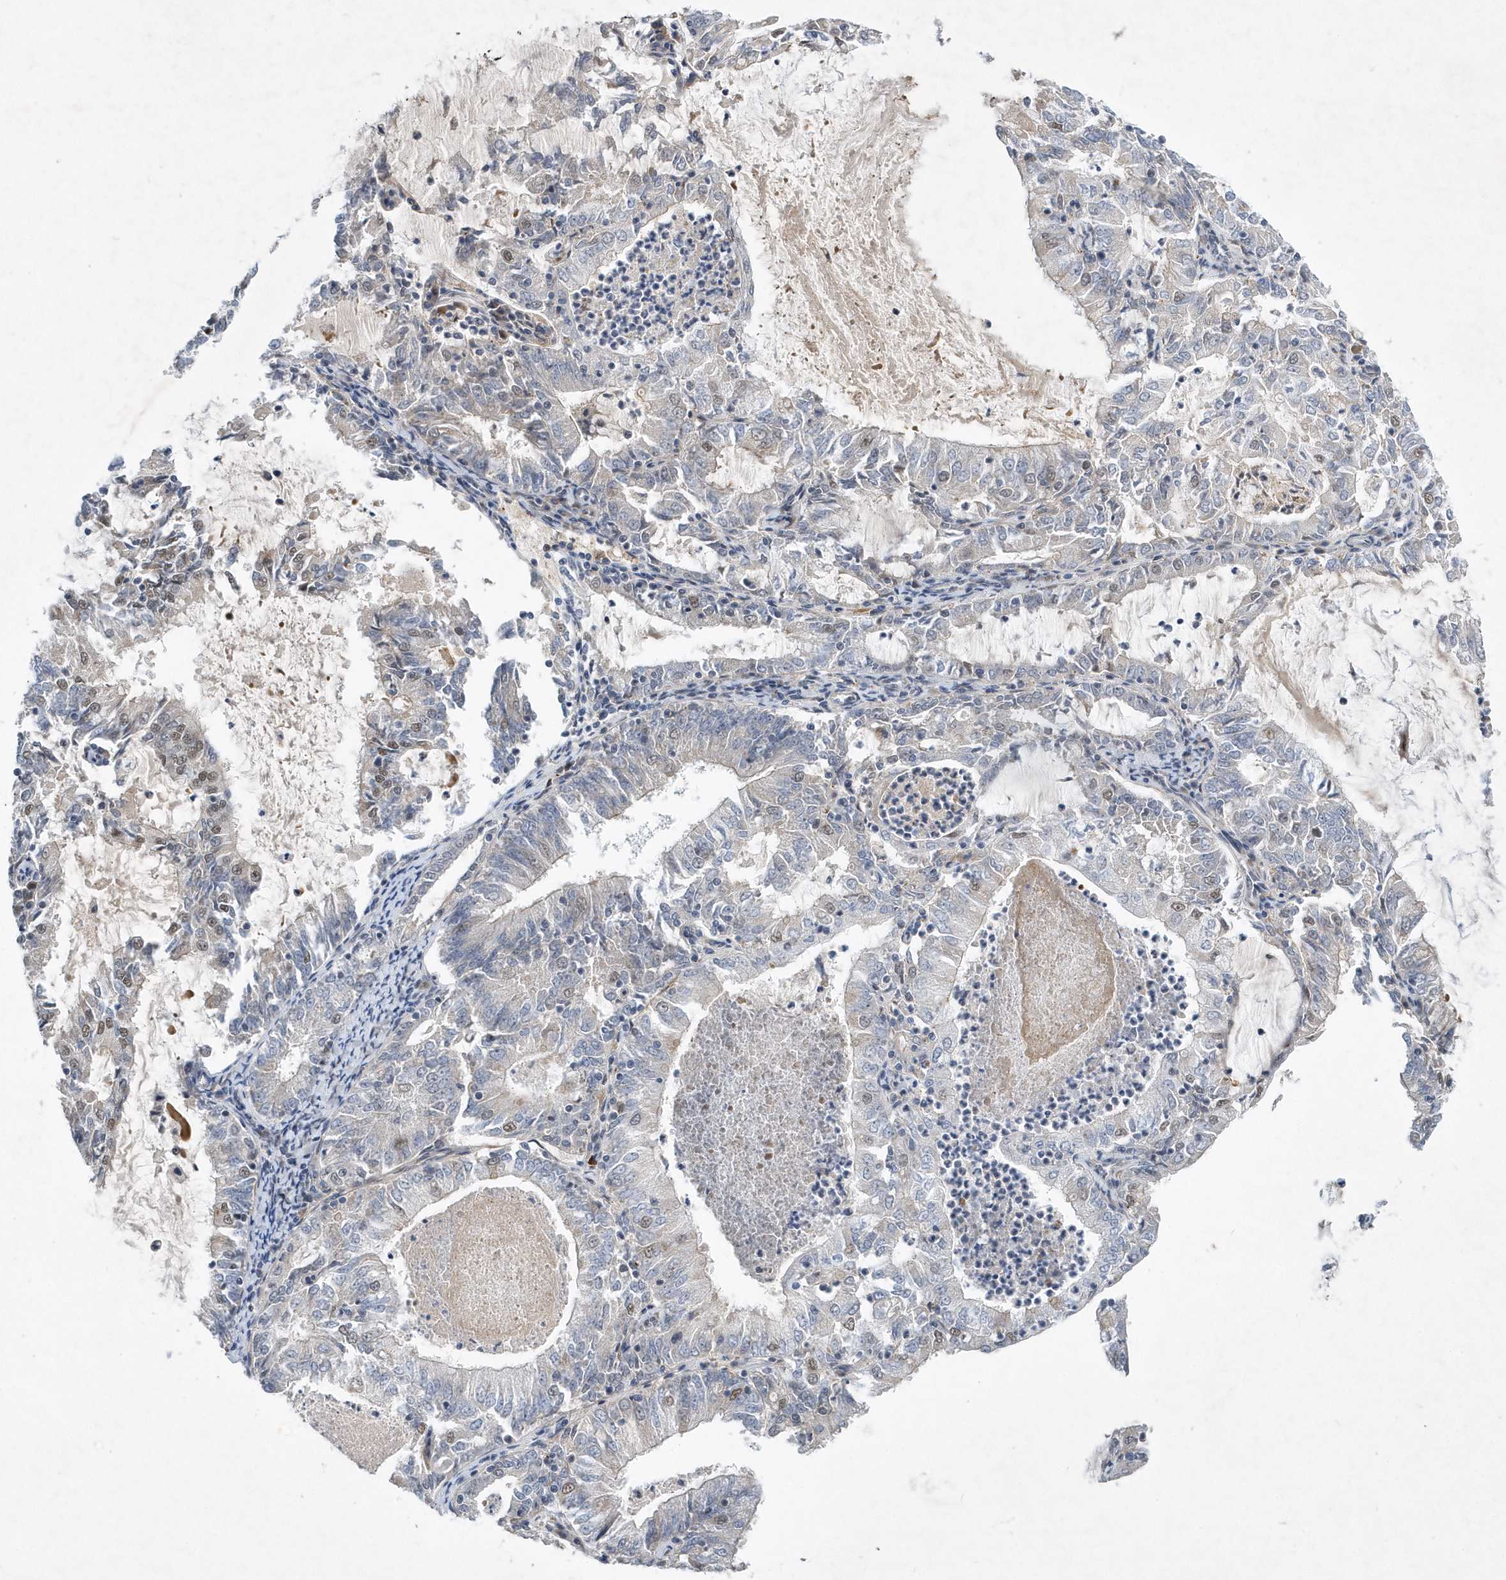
{"staining": {"intensity": "moderate", "quantity": "<25%", "location": "nuclear"}, "tissue": "endometrial cancer", "cell_type": "Tumor cells", "image_type": "cancer", "snomed": [{"axis": "morphology", "description": "Adenocarcinoma, NOS"}, {"axis": "topography", "description": "Endometrium"}], "caption": "Brown immunohistochemical staining in human endometrial cancer (adenocarcinoma) reveals moderate nuclear expression in approximately <25% of tumor cells.", "gene": "FAM217A", "patient": {"sex": "female", "age": 57}}